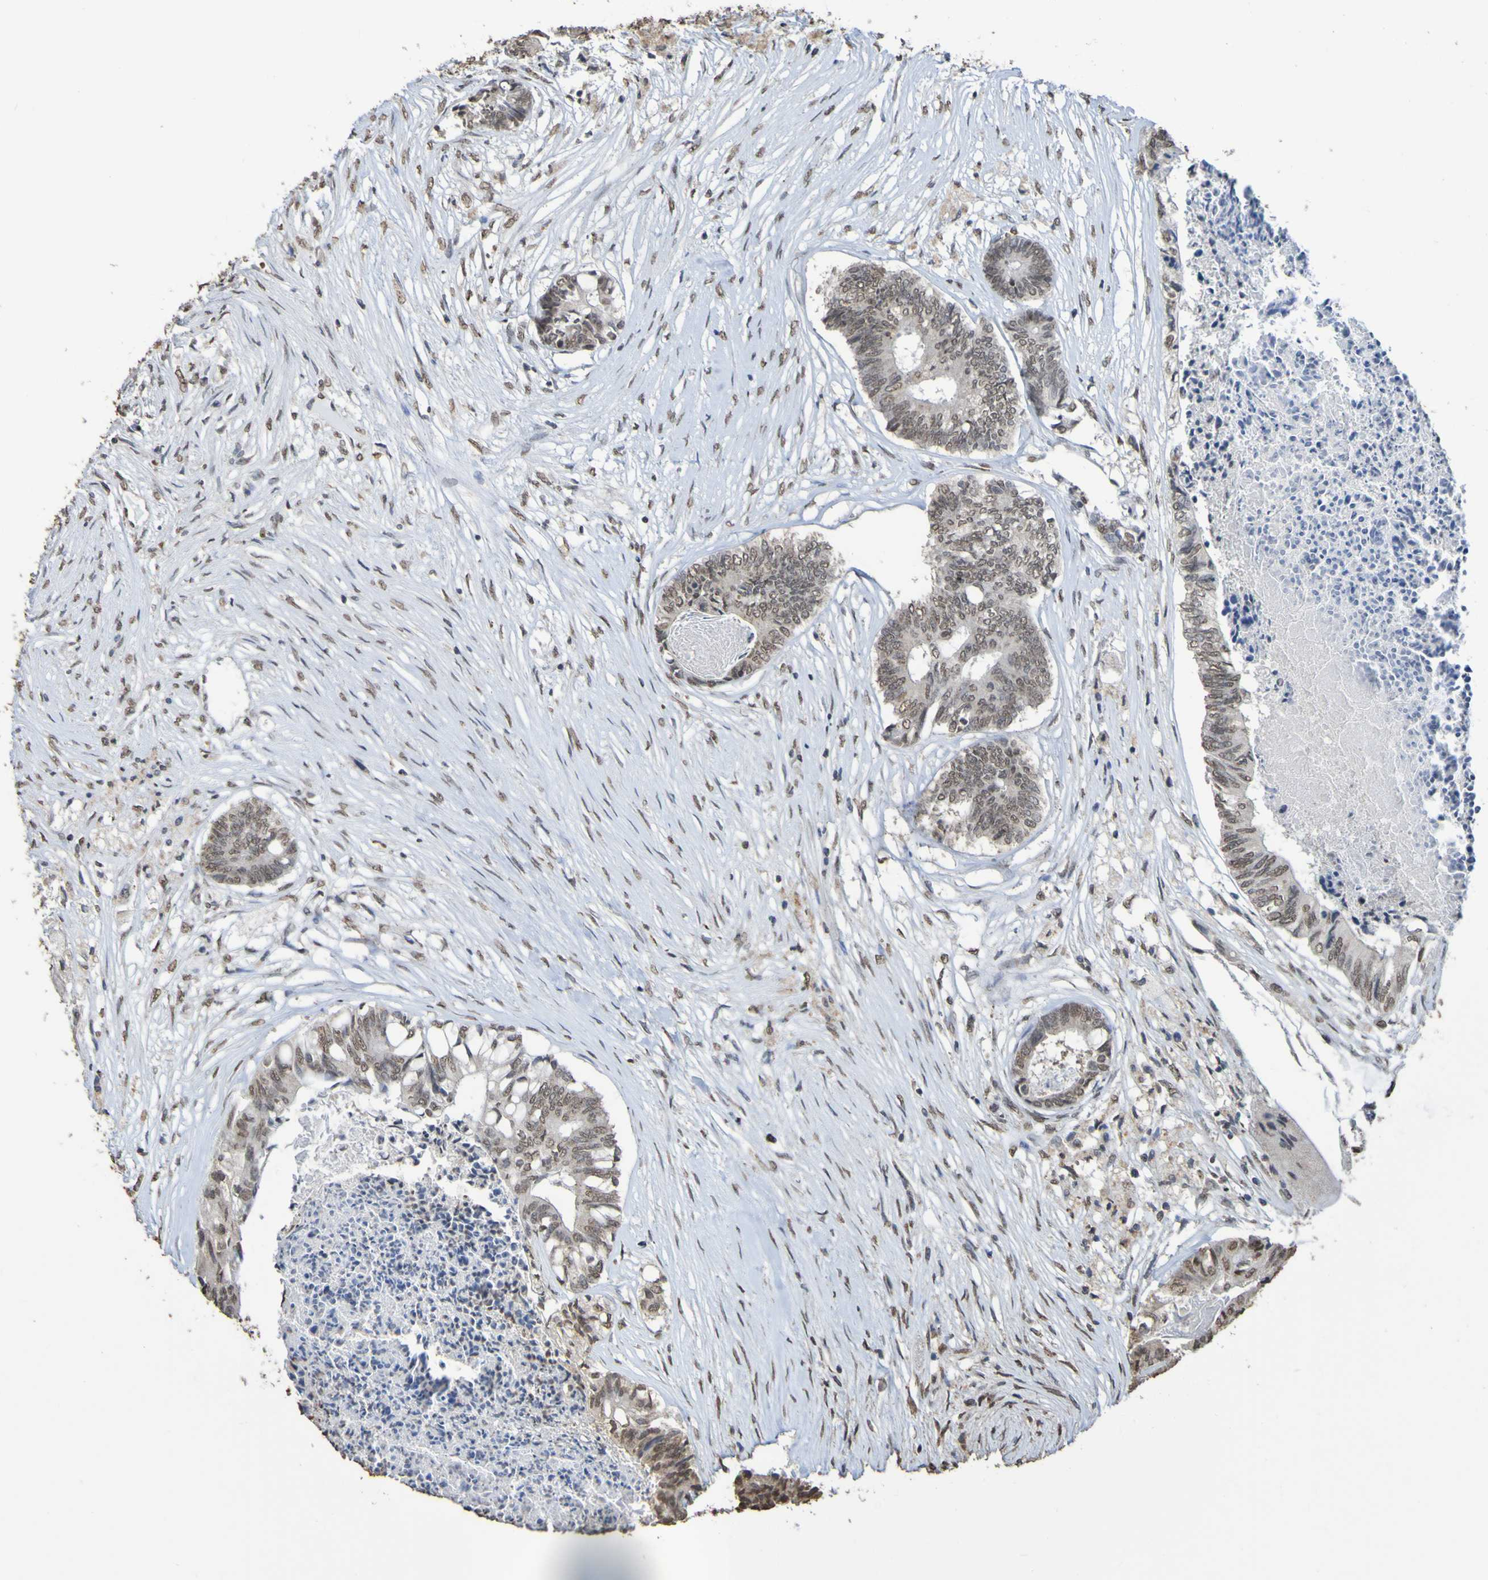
{"staining": {"intensity": "moderate", "quantity": ">75%", "location": "nuclear"}, "tissue": "colorectal cancer", "cell_type": "Tumor cells", "image_type": "cancer", "snomed": [{"axis": "morphology", "description": "Adenocarcinoma, NOS"}, {"axis": "topography", "description": "Rectum"}], "caption": "Brown immunohistochemical staining in human colorectal cancer shows moderate nuclear expression in approximately >75% of tumor cells. The staining was performed using DAB (3,3'-diaminobenzidine) to visualize the protein expression in brown, while the nuclei were stained in blue with hematoxylin (Magnification: 20x).", "gene": "ALKBH2", "patient": {"sex": "male", "age": 63}}